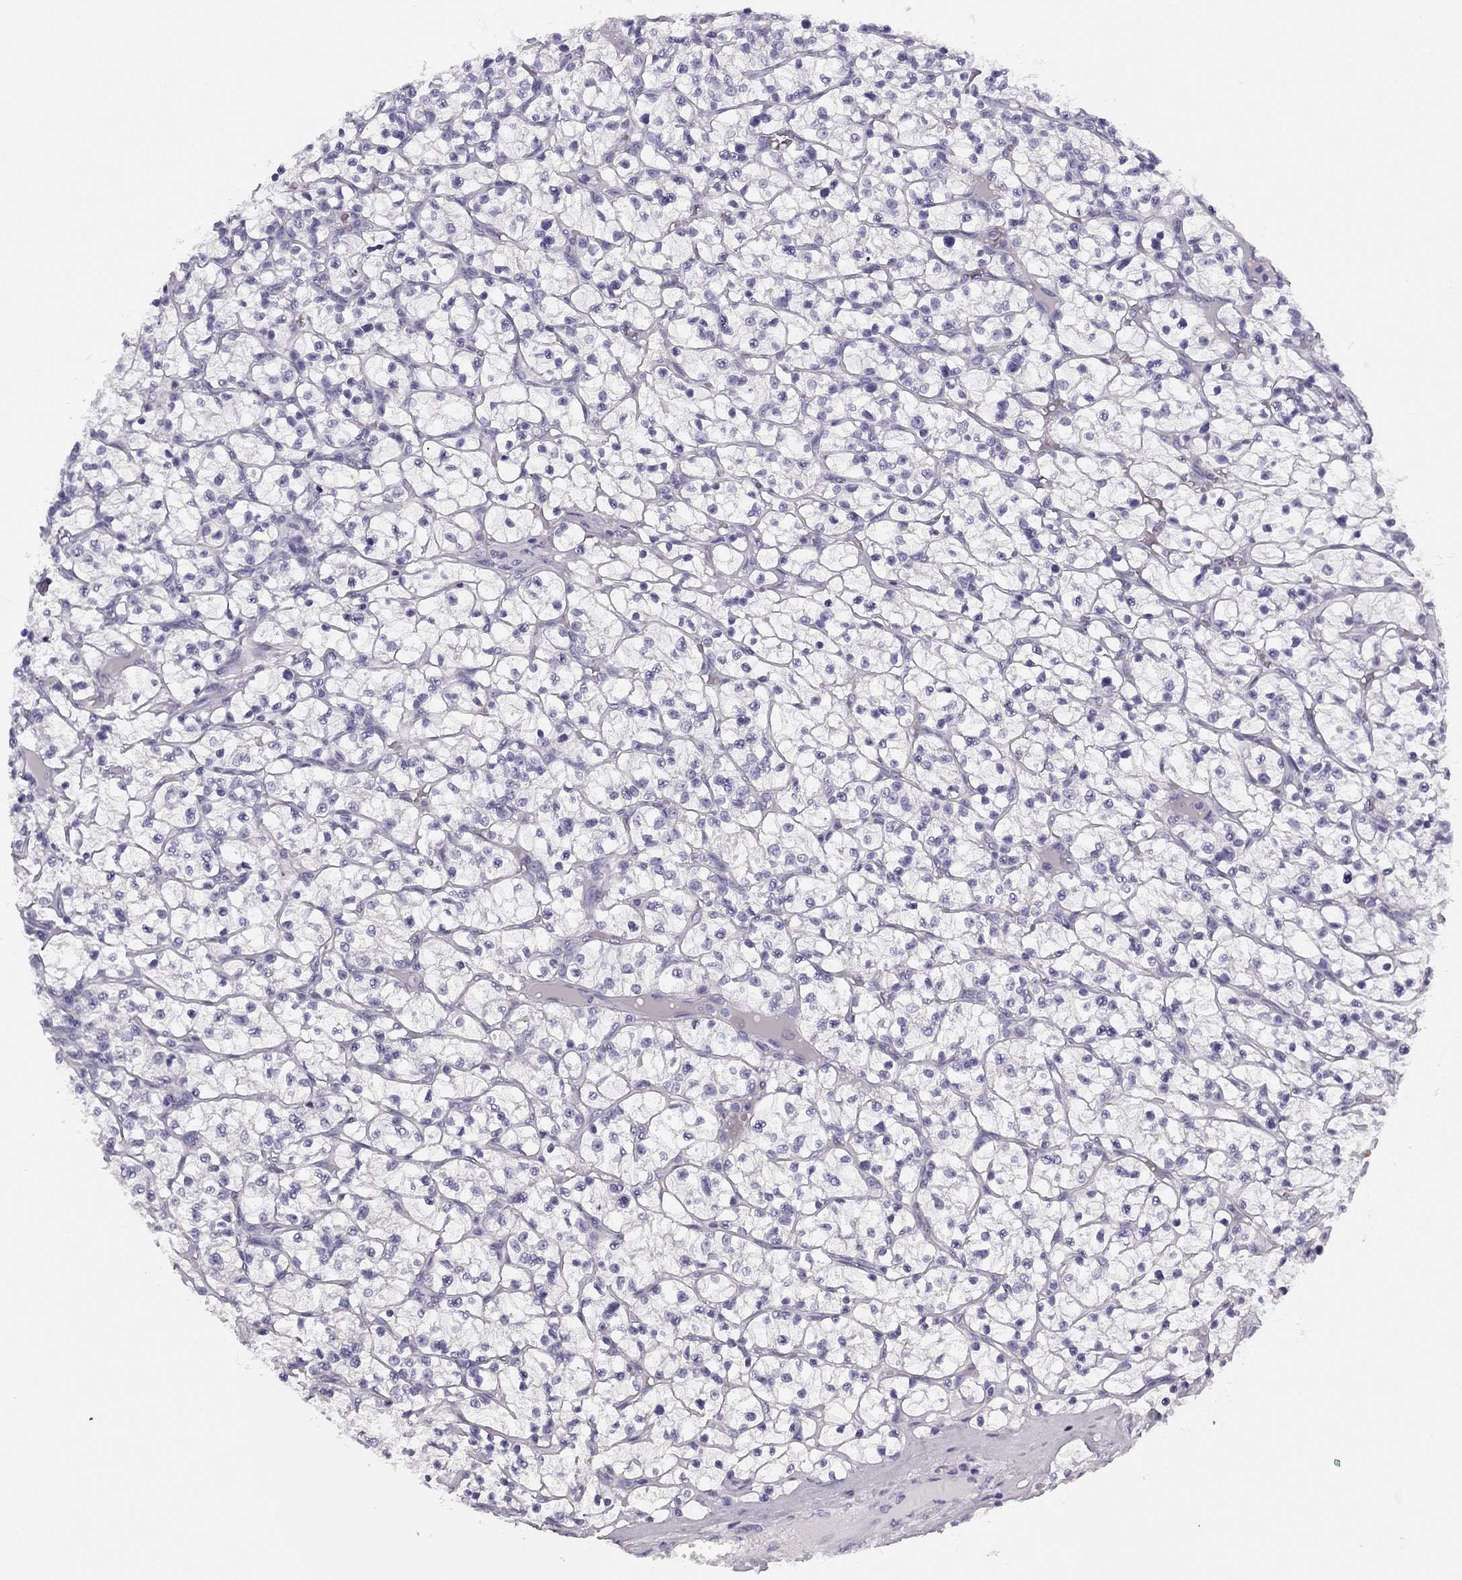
{"staining": {"intensity": "negative", "quantity": "none", "location": "none"}, "tissue": "renal cancer", "cell_type": "Tumor cells", "image_type": "cancer", "snomed": [{"axis": "morphology", "description": "Adenocarcinoma, NOS"}, {"axis": "topography", "description": "Kidney"}], "caption": "High magnification brightfield microscopy of renal cancer stained with DAB (brown) and counterstained with hematoxylin (blue): tumor cells show no significant staining.", "gene": "MC5R", "patient": {"sex": "female", "age": 64}}